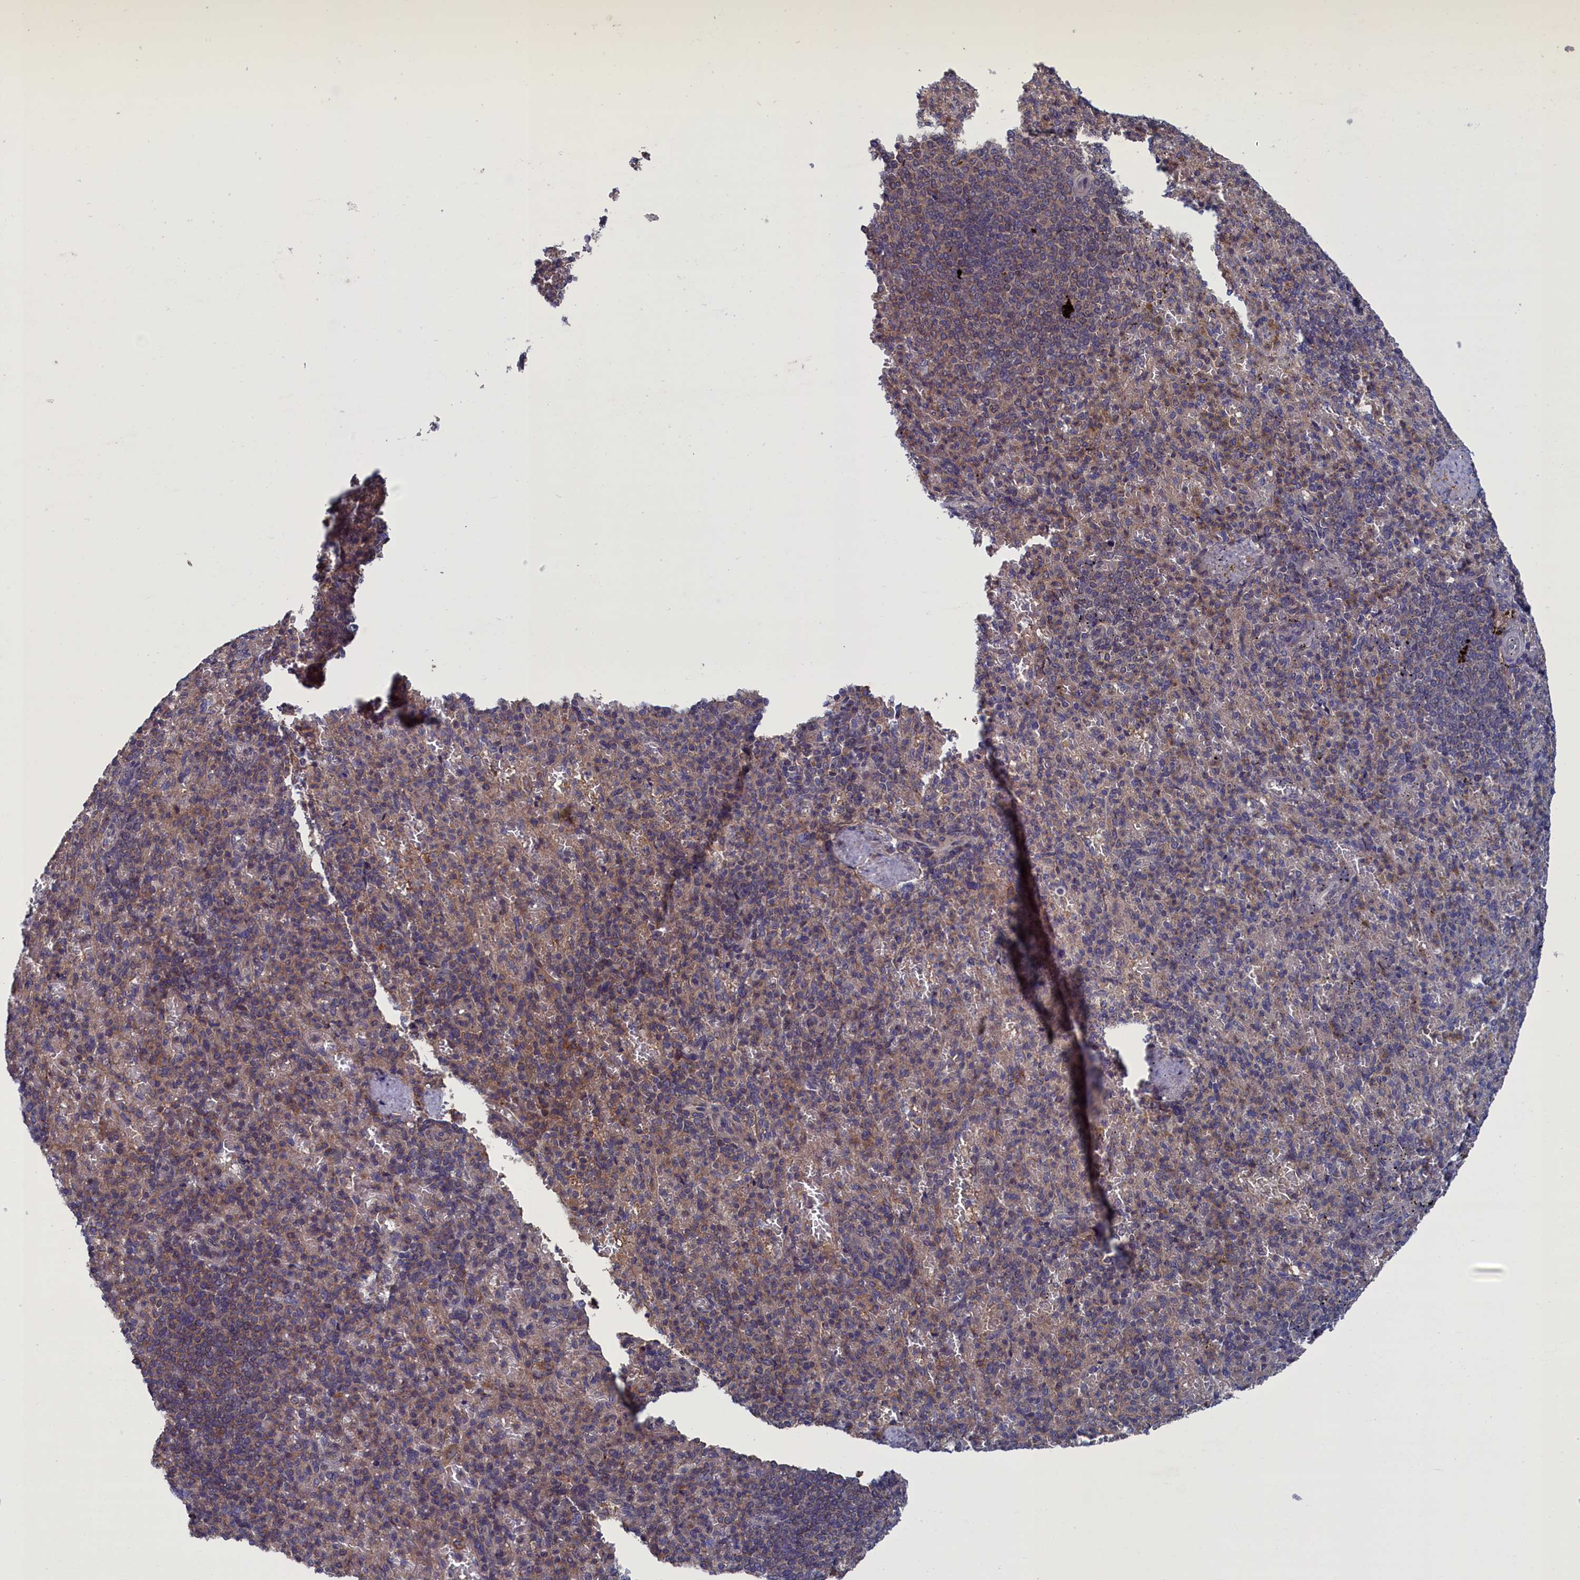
{"staining": {"intensity": "weak", "quantity": "25%-75%", "location": "cytoplasmic/membranous"}, "tissue": "spleen", "cell_type": "Cells in red pulp", "image_type": "normal", "snomed": [{"axis": "morphology", "description": "Normal tissue, NOS"}, {"axis": "topography", "description": "Spleen"}], "caption": "Immunohistochemistry image of unremarkable human spleen stained for a protein (brown), which shows low levels of weak cytoplasmic/membranous staining in approximately 25%-75% of cells in red pulp.", "gene": "SPATA13", "patient": {"sex": "female", "age": 74}}